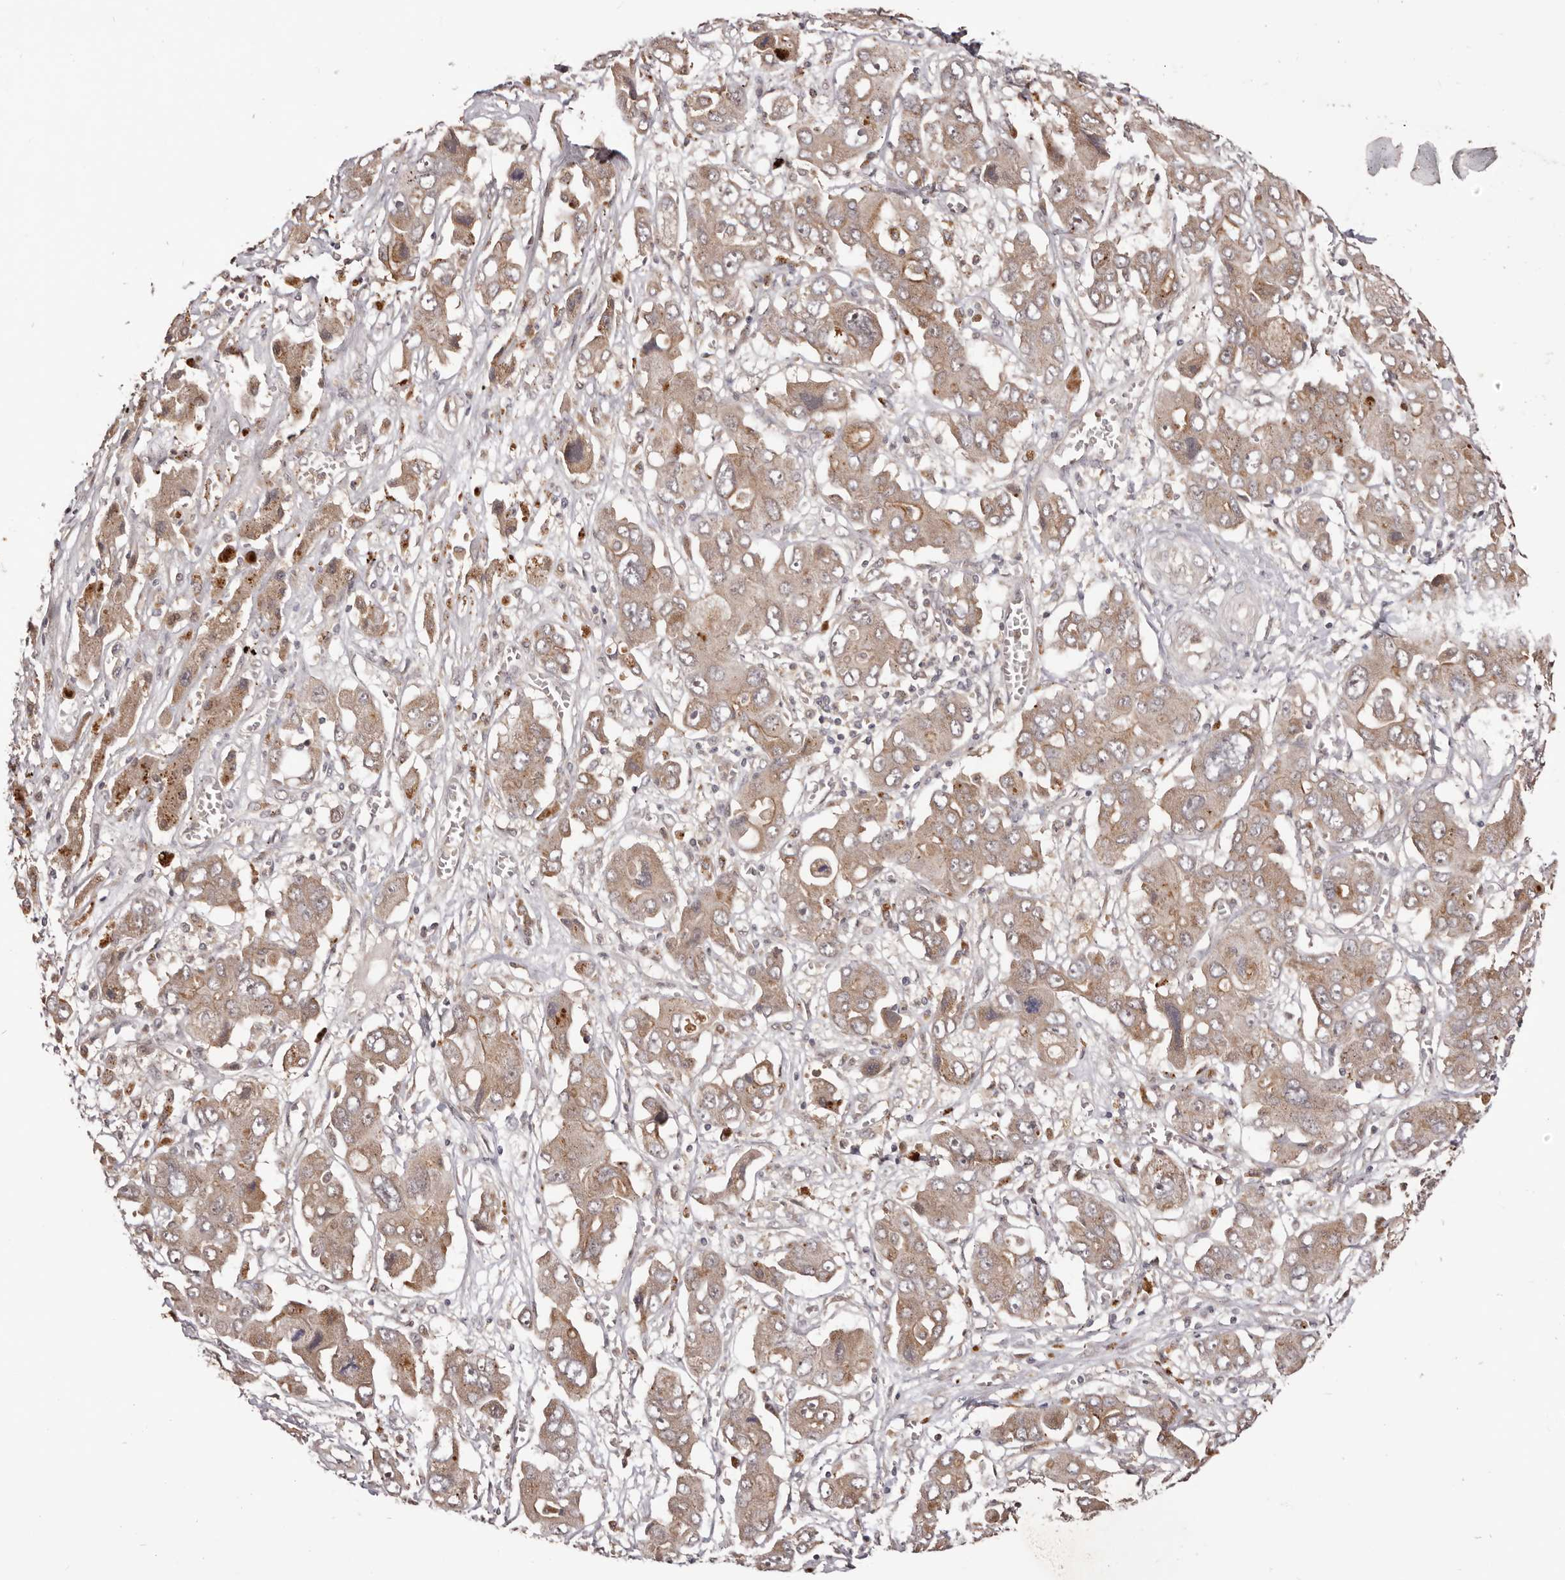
{"staining": {"intensity": "moderate", "quantity": ">75%", "location": "cytoplasmic/membranous"}, "tissue": "liver cancer", "cell_type": "Tumor cells", "image_type": "cancer", "snomed": [{"axis": "morphology", "description": "Cholangiocarcinoma"}, {"axis": "topography", "description": "Liver"}], "caption": "Protein staining of cholangiocarcinoma (liver) tissue exhibits moderate cytoplasmic/membranous positivity in approximately >75% of tumor cells.", "gene": "MDP1", "patient": {"sex": "male", "age": 67}}